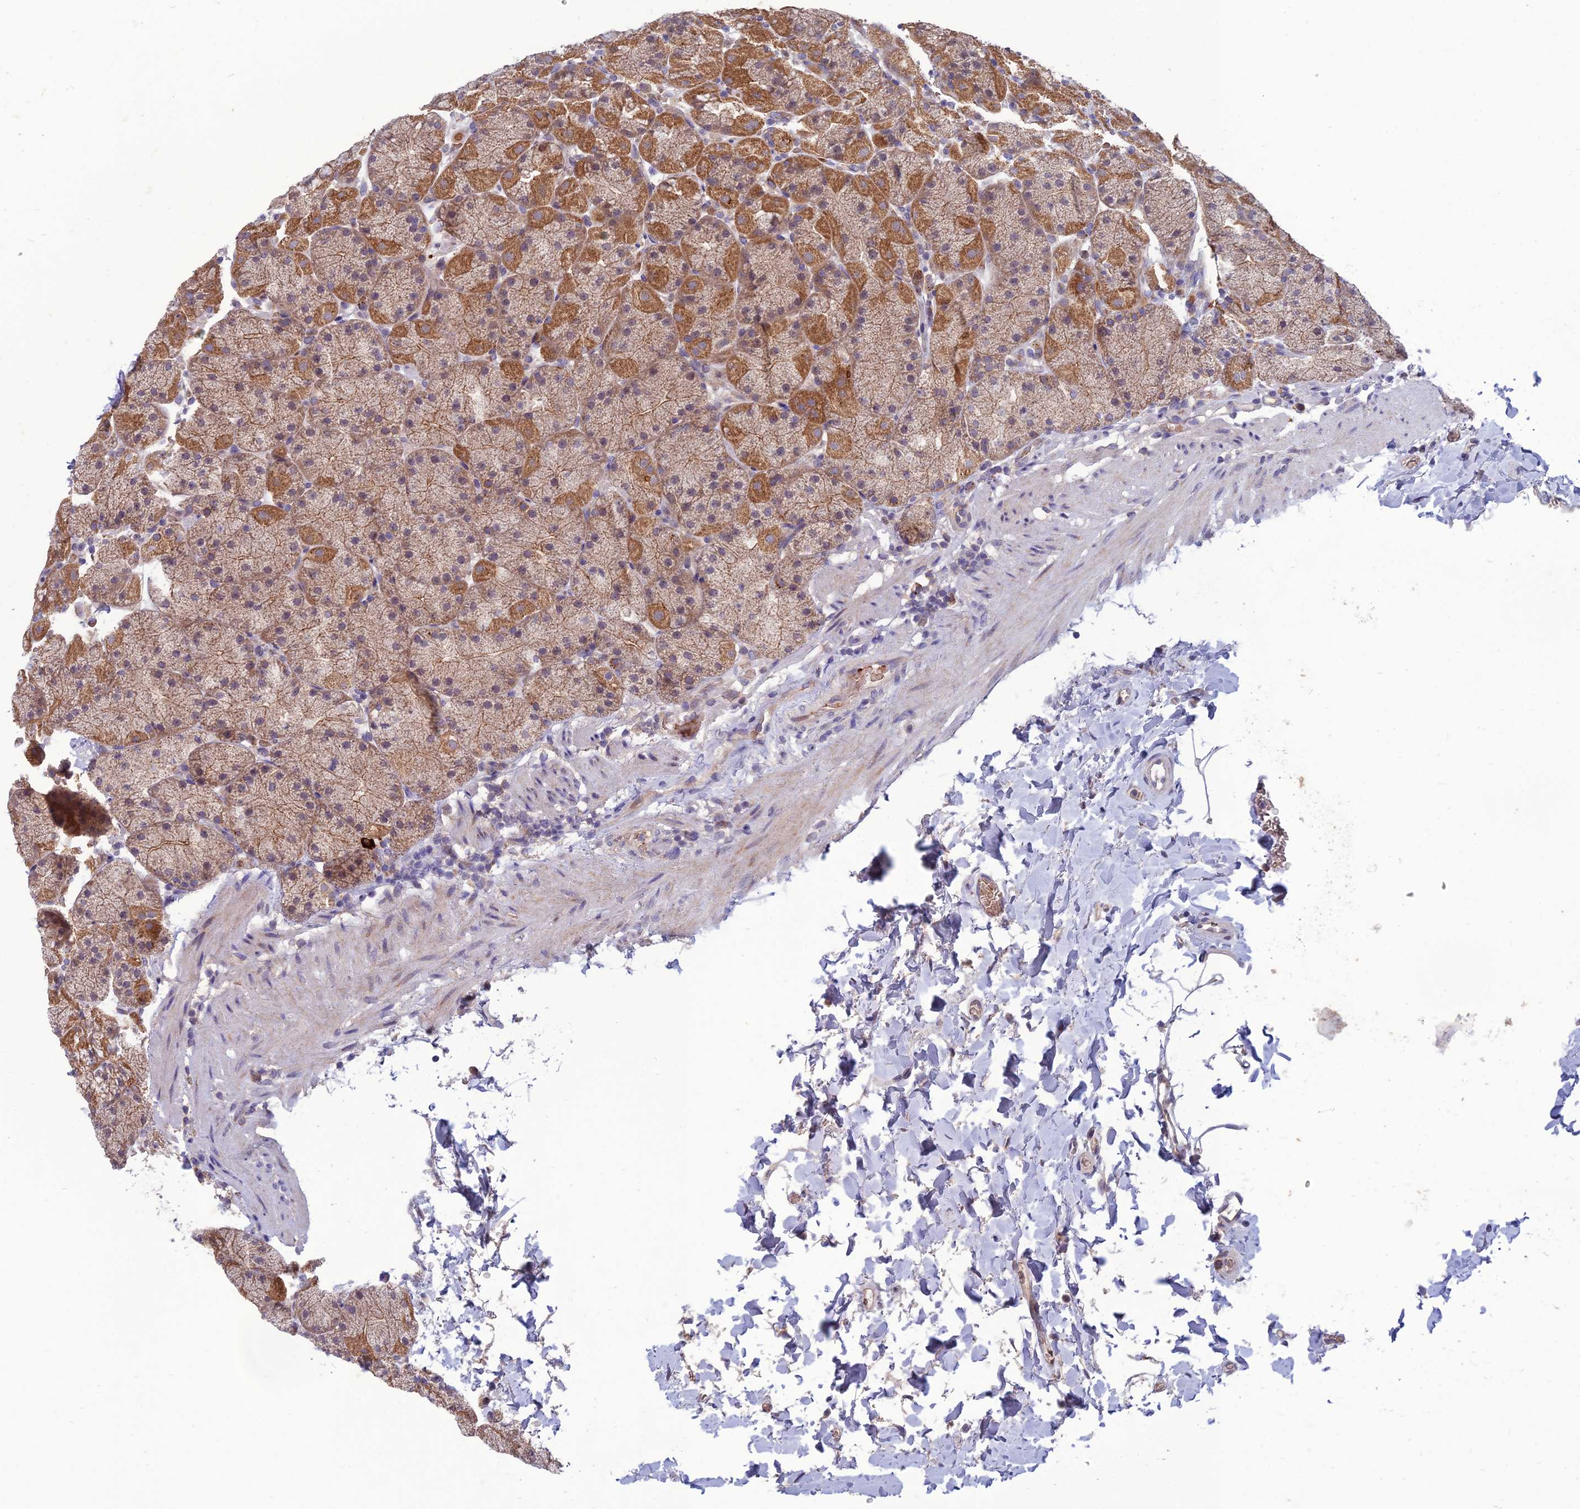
{"staining": {"intensity": "moderate", "quantity": "25%-75%", "location": "cytoplasmic/membranous,nuclear"}, "tissue": "stomach", "cell_type": "Glandular cells", "image_type": "normal", "snomed": [{"axis": "morphology", "description": "Normal tissue, NOS"}, {"axis": "topography", "description": "Stomach, upper"}, {"axis": "topography", "description": "Stomach, lower"}], "caption": "High-magnification brightfield microscopy of benign stomach stained with DAB (brown) and counterstained with hematoxylin (blue). glandular cells exhibit moderate cytoplasmic/membranous,nuclear expression is identified in approximately25%-75% of cells. (Stains: DAB (3,3'-diaminobenzidine) in brown, nuclei in blue, Microscopy: brightfield microscopy at high magnification).", "gene": "GIPC1", "patient": {"sex": "male", "age": 67}}